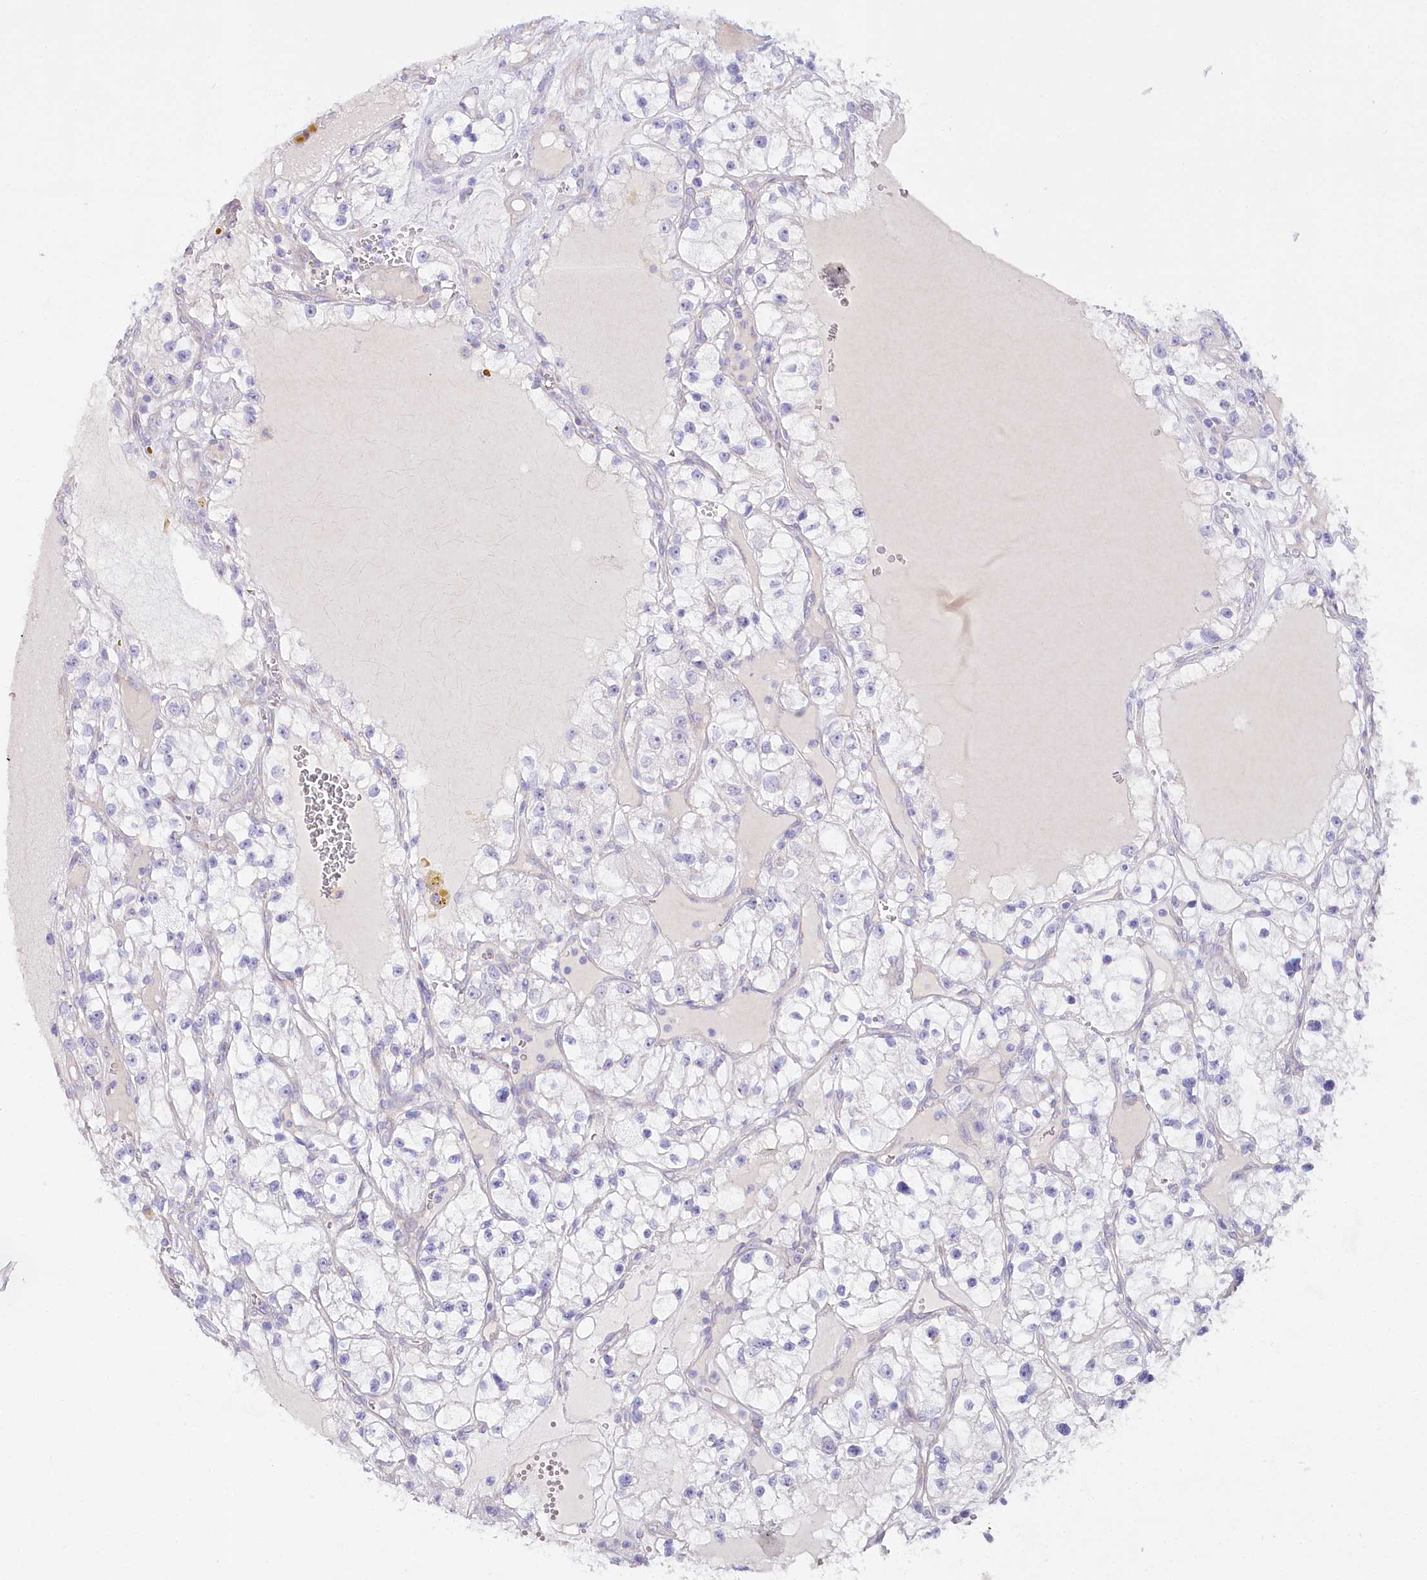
{"staining": {"intensity": "negative", "quantity": "none", "location": "none"}, "tissue": "renal cancer", "cell_type": "Tumor cells", "image_type": "cancer", "snomed": [{"axis": "morphology", "description": "Adenocarcinoma, NOS"}, {"axis": "topography", "description": "Kidney"}], "caption": "The image shows no staining of tumor cells in renal cancer.", "gene": "CSN3", "patient": {"sex": "female", "age": 57}}